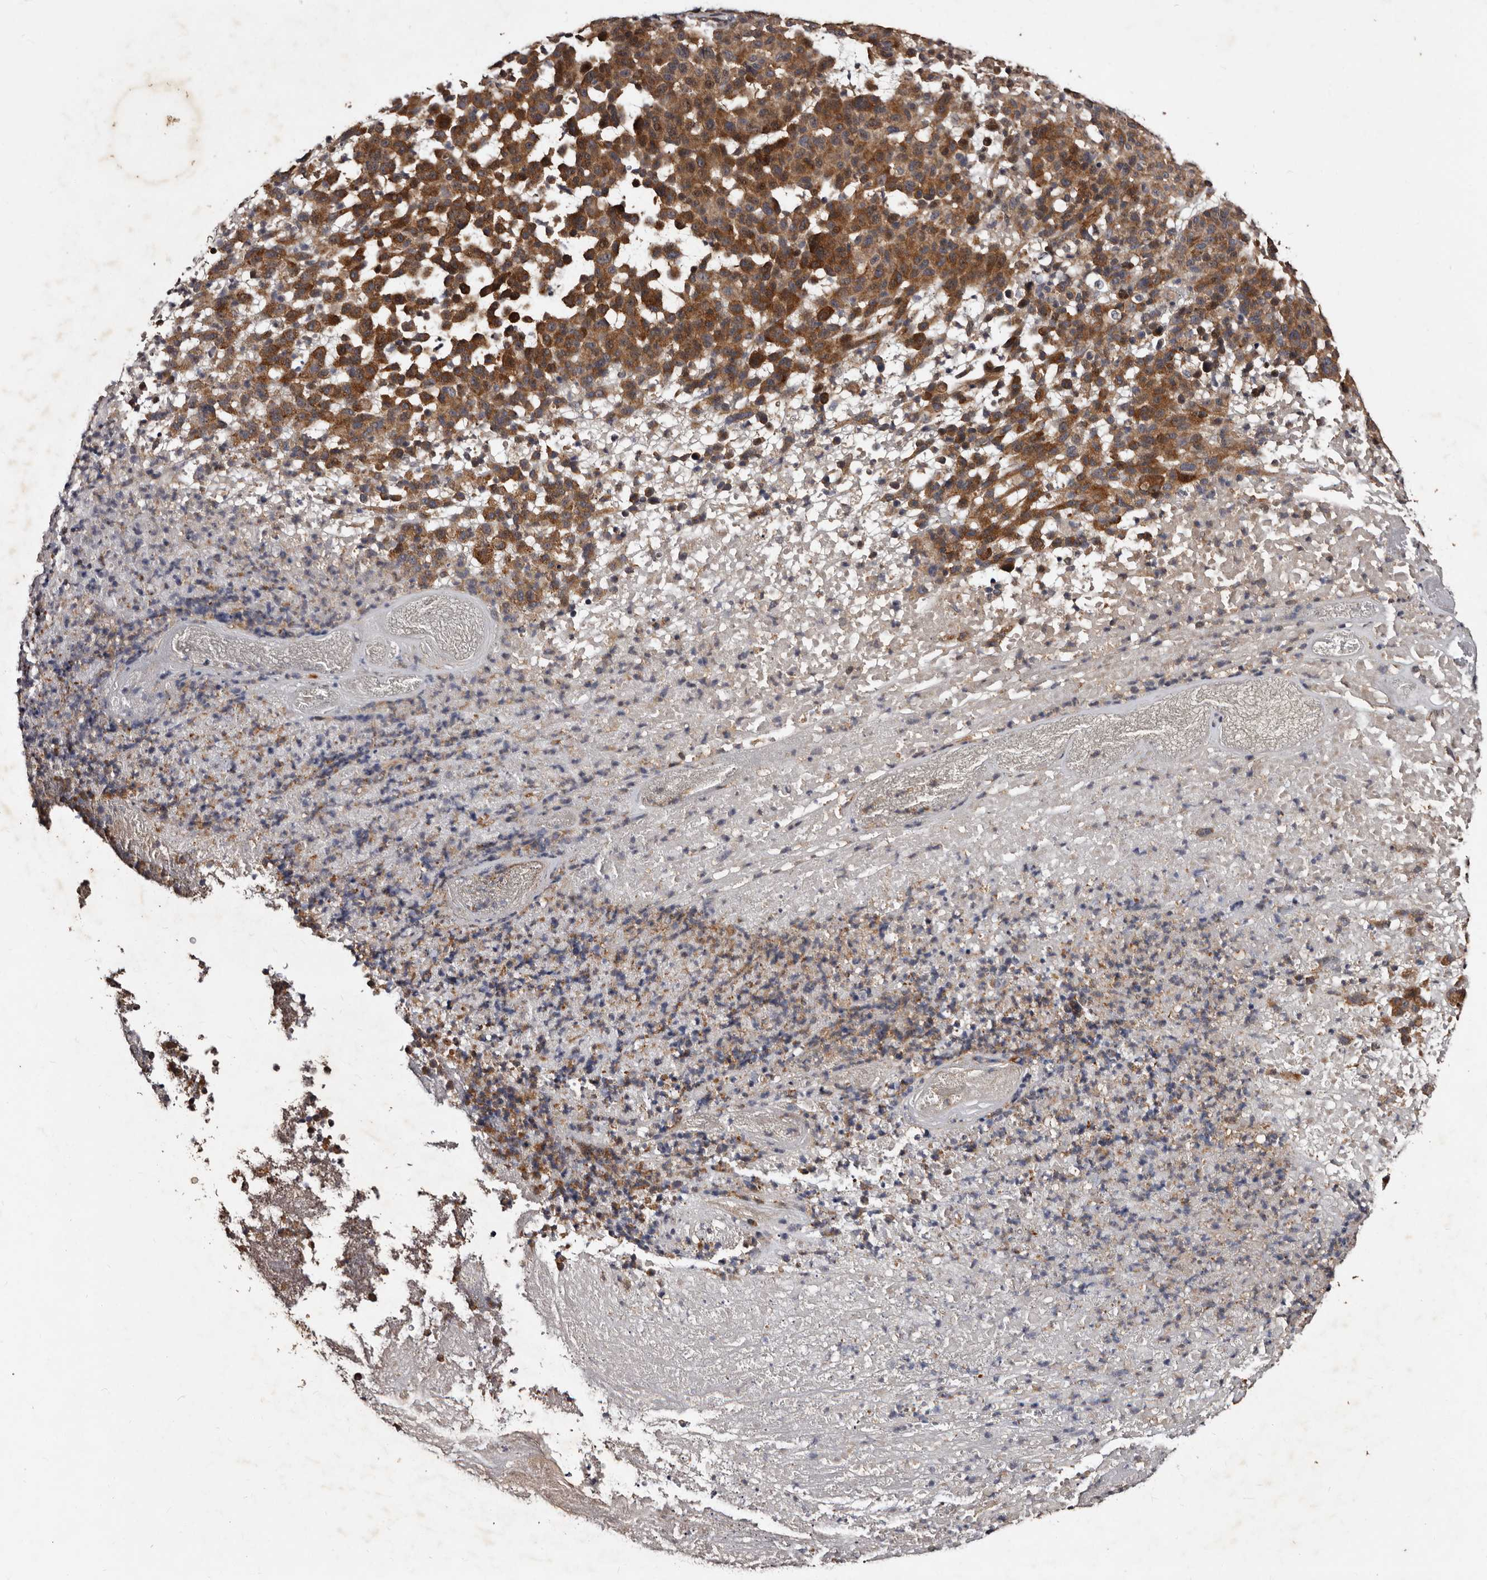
{"staining": {"intensity": "moderate", "quantity": ">75%", "location": "cytoplasmic/membranous"}, "tissue": "melanoma", "cell_type": "Tumor cells", "image_type": "cancer", "snomed": [{"axis": "morphology", "description": "Malignant melanoma, NOS"}, {"axis": "topography", "description": "Skin"}], "caption": "There is medium levels of moderate cytoplasmic/membranous staining in tumor cells of malignant melanoma, as demonstrated by immunohistochemical staining (brown color).", "gene": "MKRN3", "patient": {"sex": "male", "age": 59}}